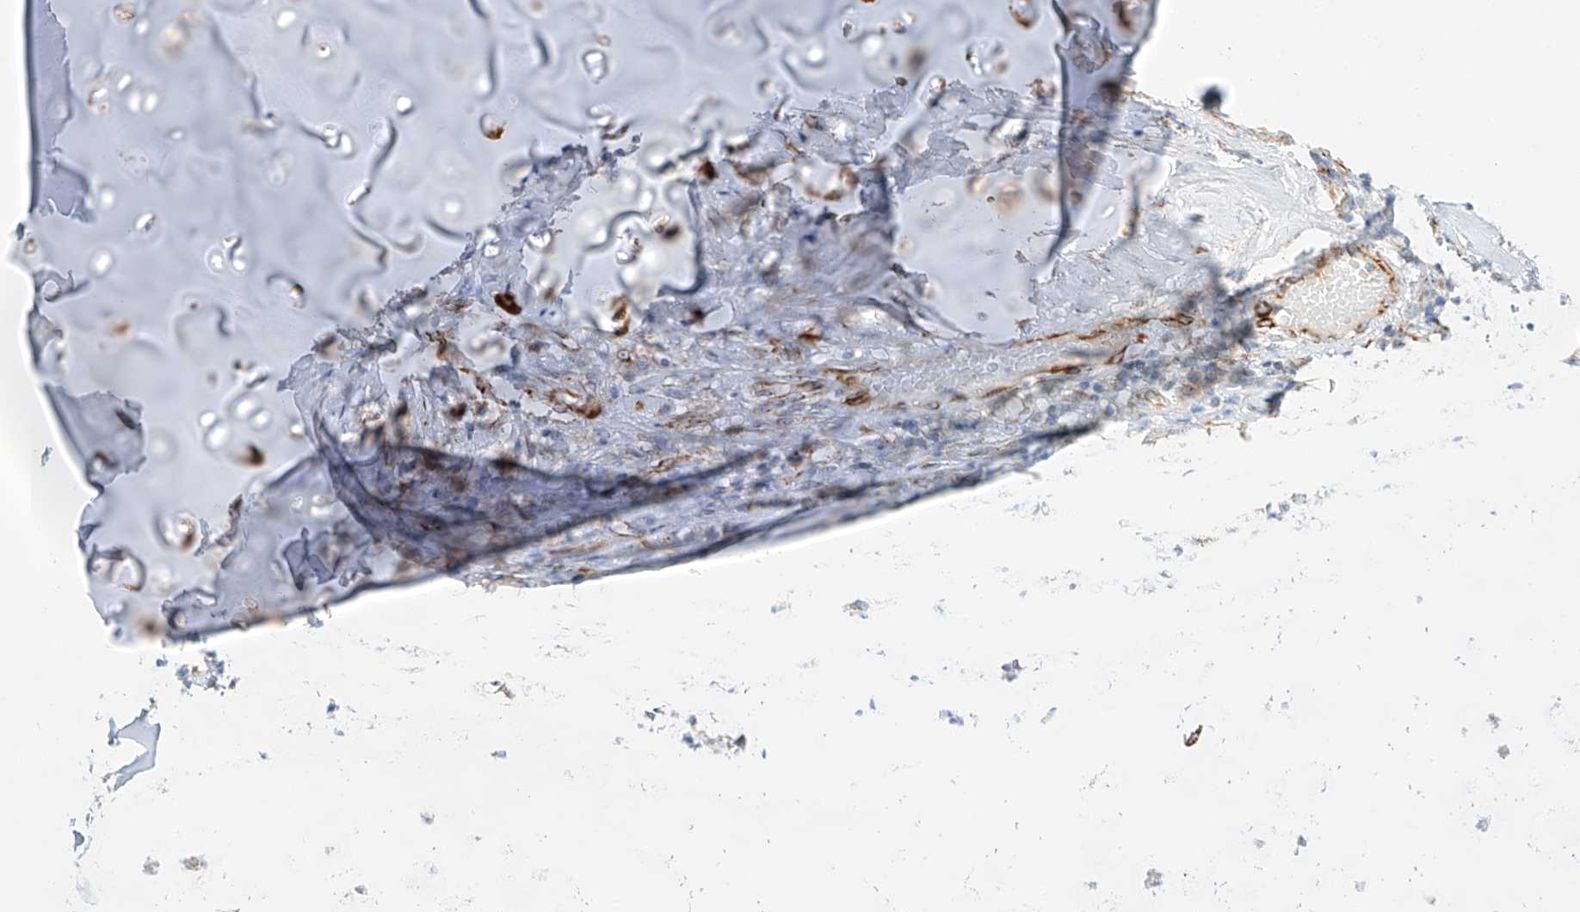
{"staining": {"intensity": "moderate", "quantity": ">75%", "location": "cytoplasmic/membranous"}, "tissue": "adipose tissue", "cell_type": "Adipocytes", "image_type": "normal", "snomed": [{"axis": "morphology", "description": "Normal tissue, NOS"}, {"axis": "morphology", "description": "Basal cell carcinoma"}, {"axis": "topography", "description": "Cartilage tissue"}, {"axis": "topography", "description": "Nasopharynx"}, {"axis": "topography", "description": "Oral tissue"}], "caption": "Adipocytes reveal medium levels of moderate cytoplasmic/membranous positivity in approximately >75% of cells in benign human adipose tissue.", "gene": "CST9", "patient": {"sex": "female", "age": 77}}